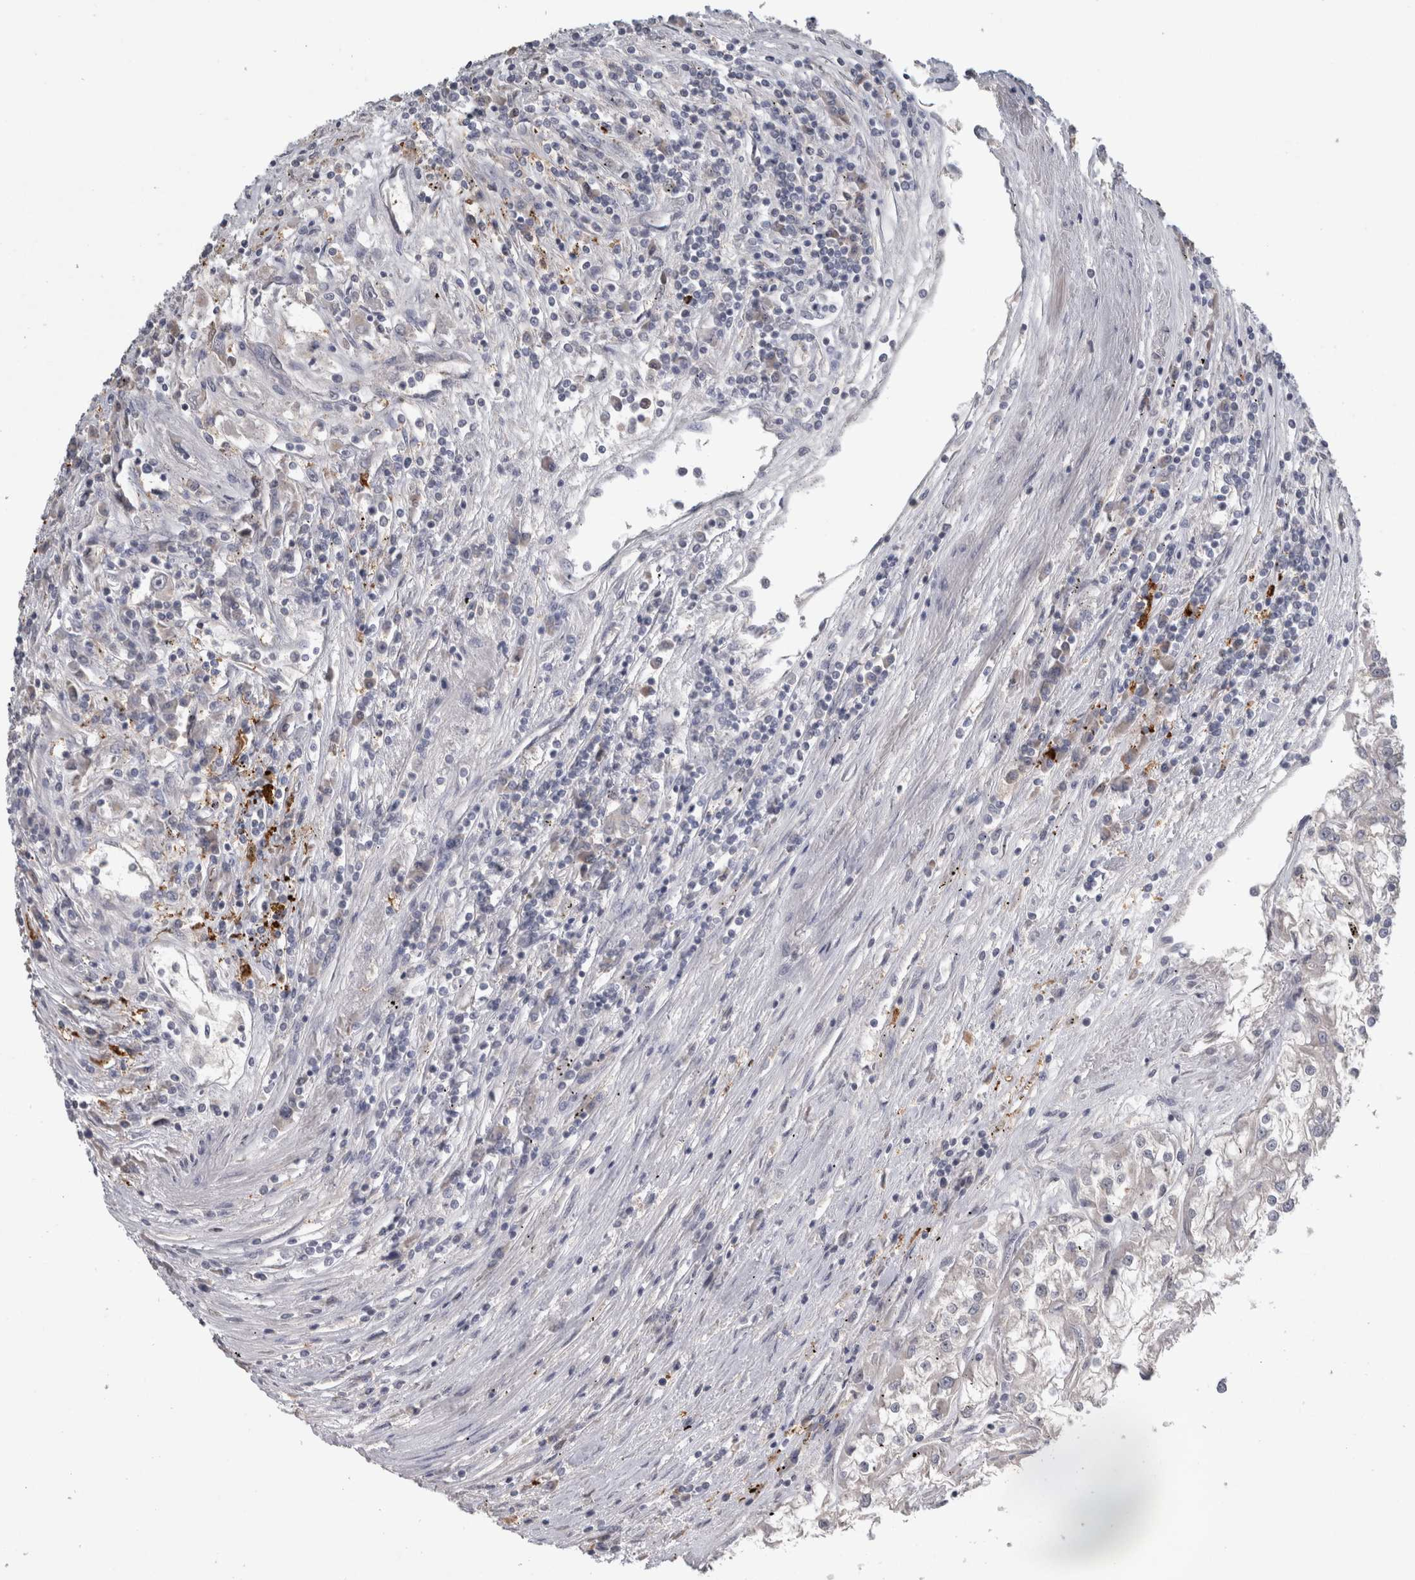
{"staining": {"intensity": "negative", "quantity": "none", "location": "none"}, "tissue": "renal cancer", "cell_type": "Tumor cells", "image_type": "cancer", "snomed": [{"axis": "morphology", "description": "Adenocarcinoma, NOS"}, {"axis": "topography", "description": "Kidney"}], "caption": "An IHC histopathology image of renal cancer is shown. There is no staining in tumor cells of renal cancer.", "gene": "SLC22A11", "patient": {"sex": "female", "age": 52}}